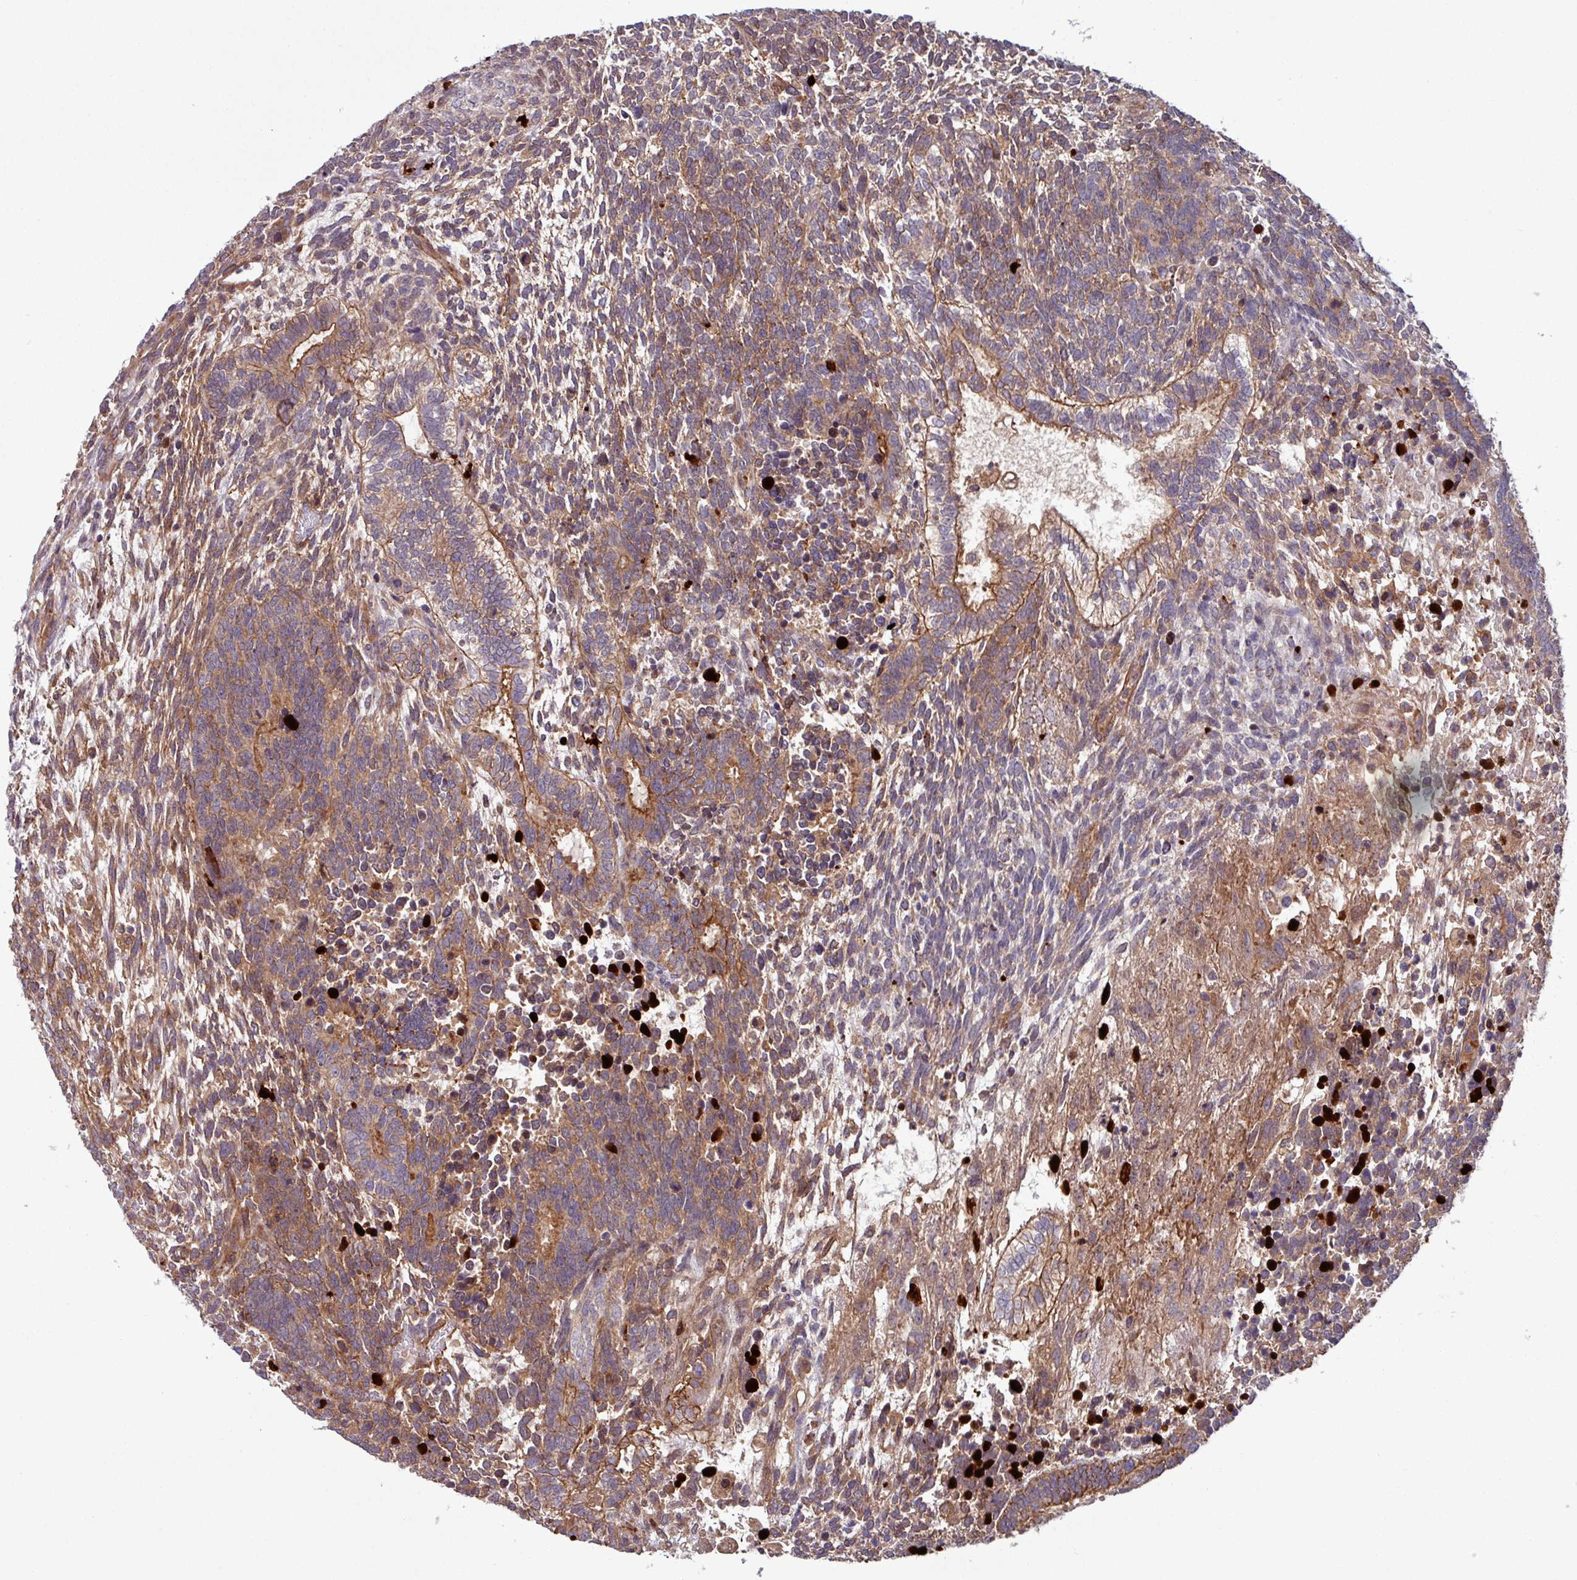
{"staining": {"intensity": "moderate", "quantity": ">75%", "location": "cytoplasmic/membranous"}, "tissue": "testis cancer", "cell_type": "Tumor cells", "image_type": "cancer", "snomed": [{"axis": "morphology", "description": "Carcinoma, Embryonal, NOS"}, {"axis": "topography", "description": "Testis"}], "caption": "This is an image of immunohistochemistry (IHC) staining of embryonal carcinoma (testis), which shows moderate staining in the cytoplasmic/membranous of tumor cells.", "gene": "PCED1A", "patient": {"sex": "male", "age": 23}}